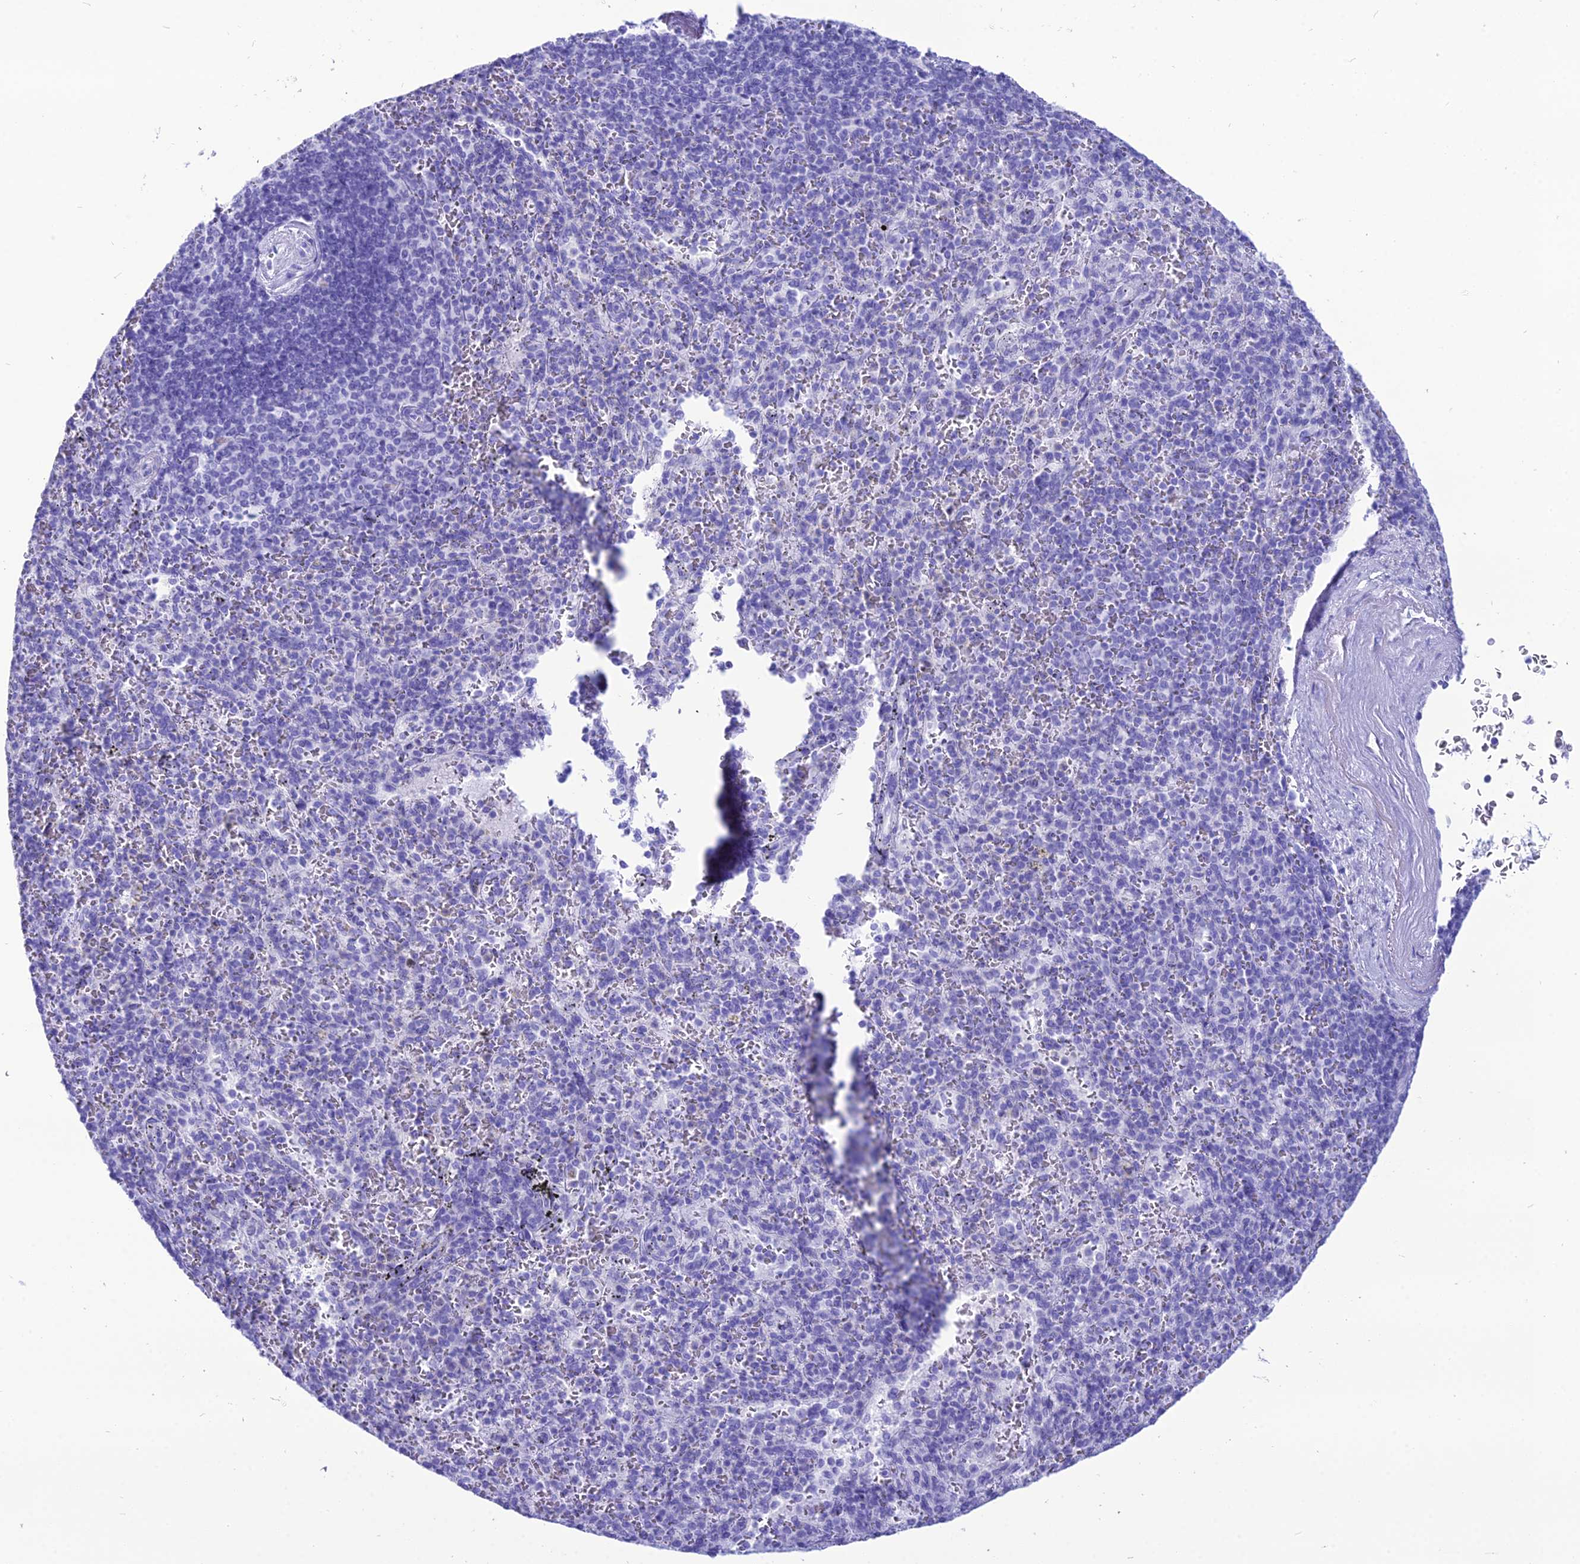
{"staining": {"intensity": "negative", "quantity": "none", "location": "none"}, "tissue": "spleen", "cell_type": "Cells in red pulp", "image_type": "normal", "snomed": [{"axis": "morphology", "description": "Normal tissue, NOS"}, {"axis": "topography", "description": "Spleen"}], "caption": "IHC of benign human spleen demonstrates no expression in cells in red pulp.", "gene": "PNMA5", "patient": {"sex": "male", "age": 82}}